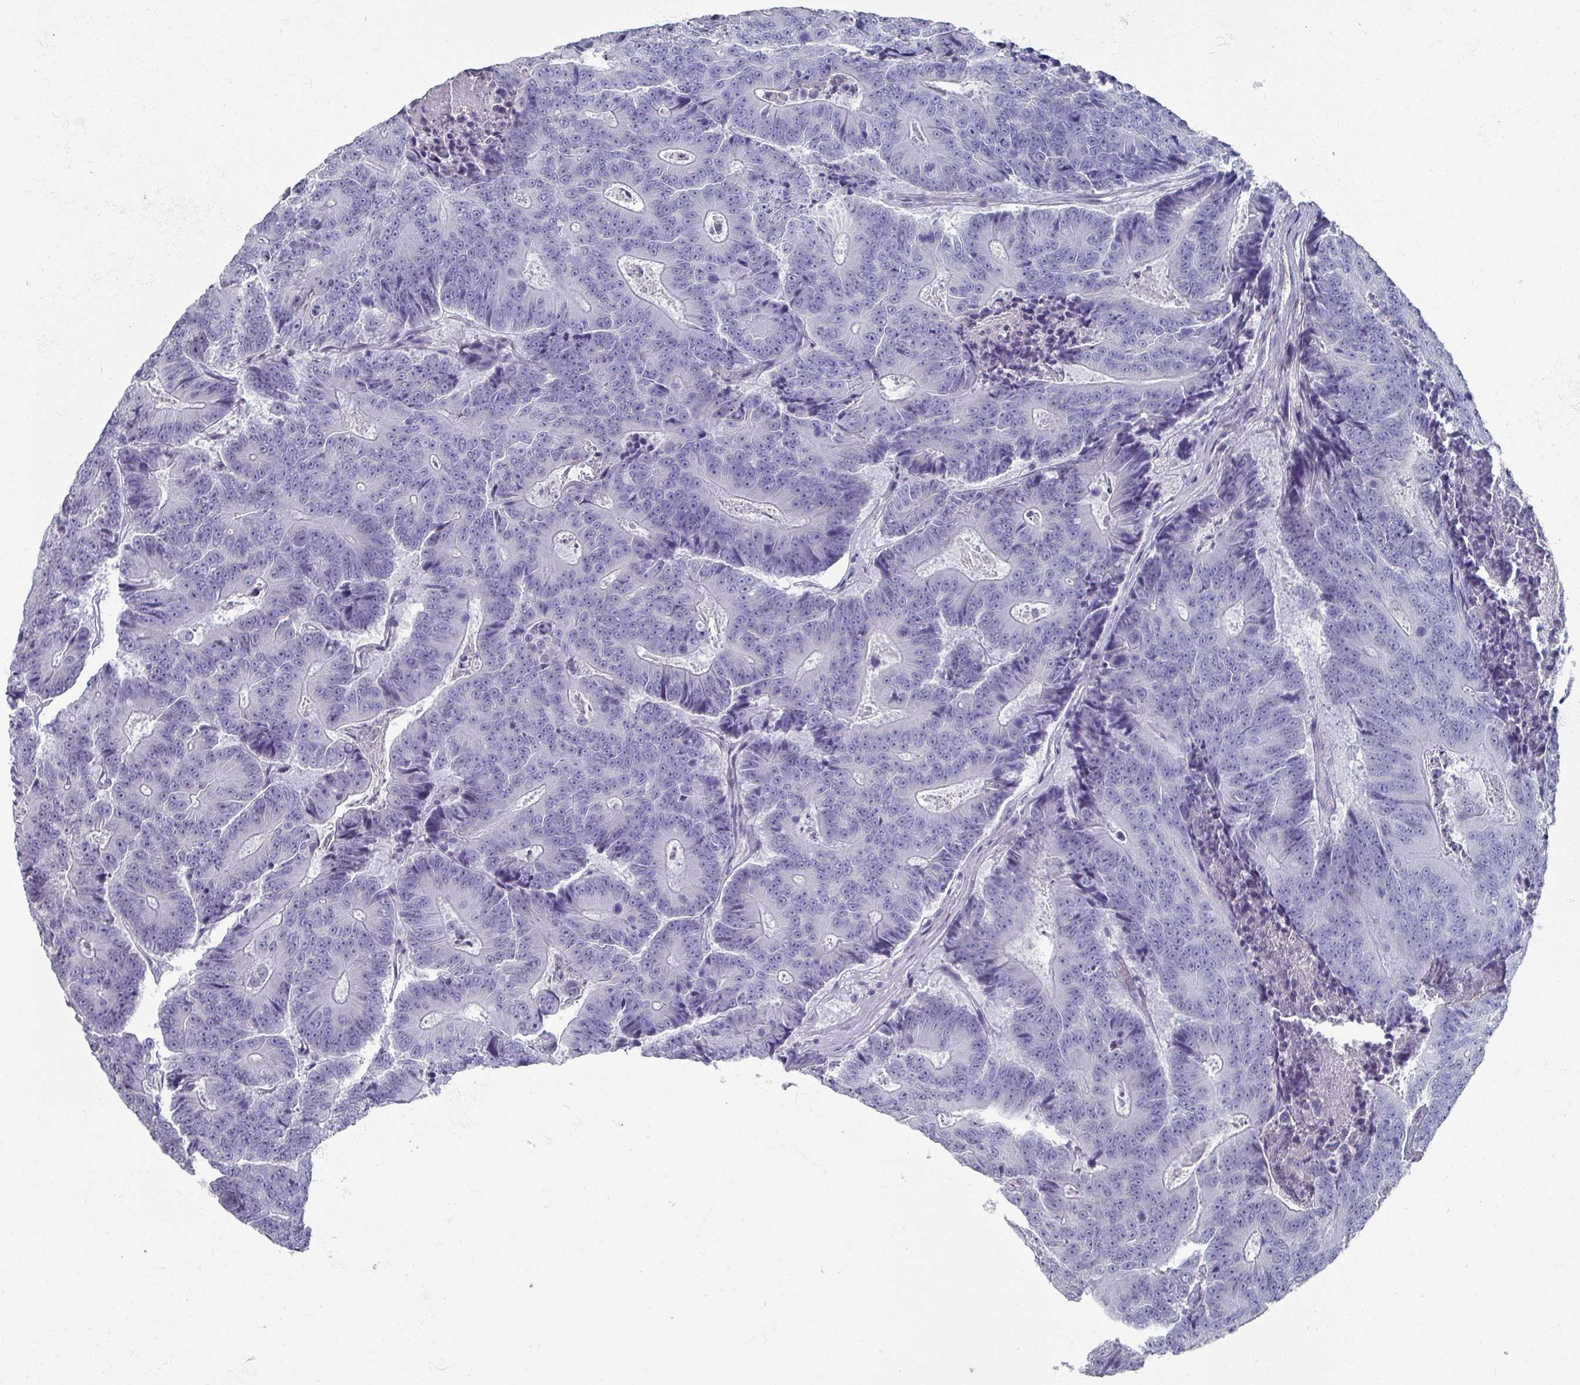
{"staining": {"intensity": "negative", "quantity": "none", "location": "none"}, "tissue": "colorectal cancer", "cell_type": "Tumor cells", "image_type": "cancer", "snomed": [{"axis": "morphology", "description": "Adenocarcinoma, NOS"}, {"axis": "topography", "description": "Colon"}], "caption": "An immunohistochemistry photomicrograph of adenocarcinoma (colorectal) is shown. There is no staining in tumor cells of adenocarcinoma (colorectal).", "gene": "OMG", "patient": {"sex": "male", "age": 83}}